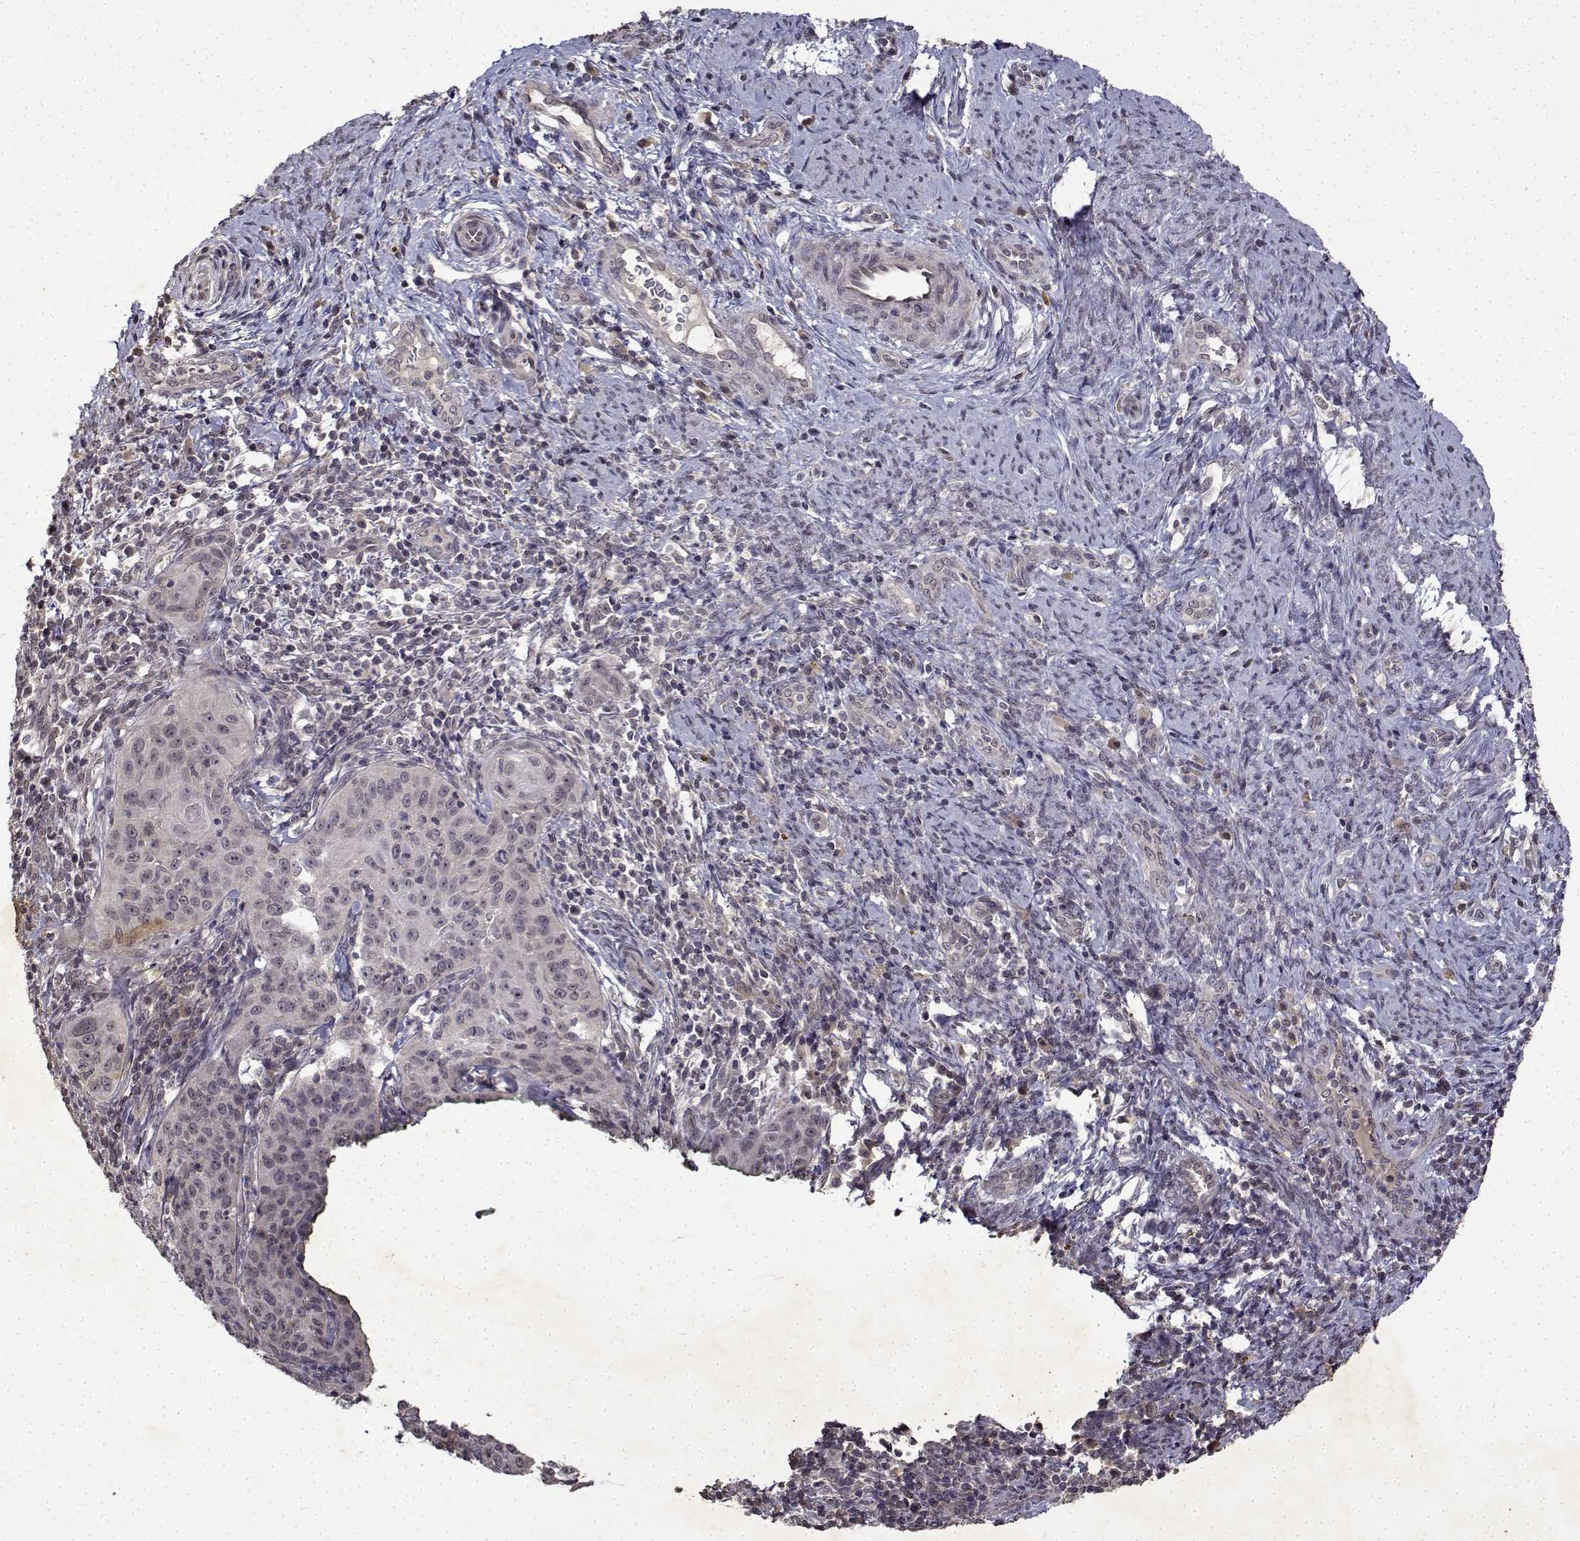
{"staining": {"intensity": "negative", "quantity": "none", "location": "none"}, "tissue": "cervical cancer", "cell_type": "Tumor cells", "image_type": "cancer", "snomed": [{"axis": "morphology", "description": "Squamous cell carcinoma, NOS"}, {"axis": "topography", "description": "Cervix"}], "caption": "Tumor cells show no significant protein staining in squamous cell carcinoma (cervical).", "gene": "BDNF", "patient": {"sex": "female", "age": 30}}